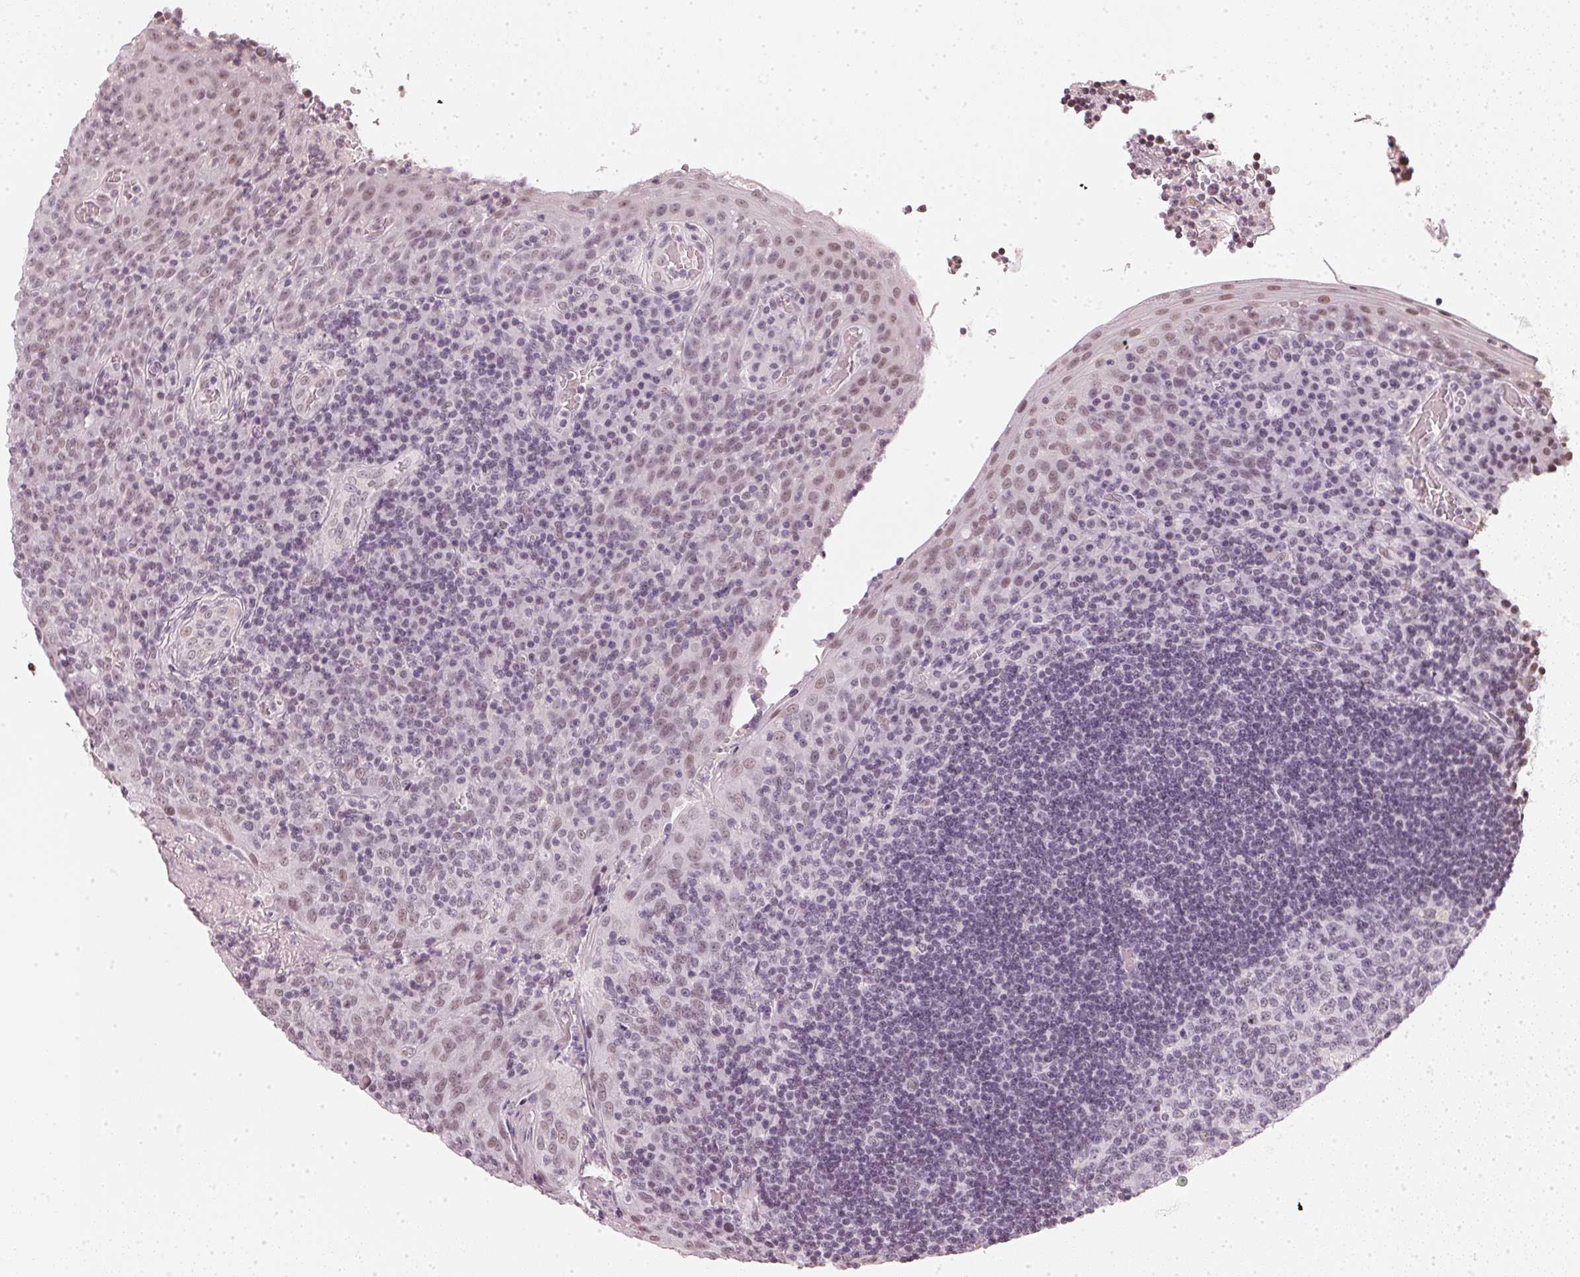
{"staining": {"intensity": "negative", "quantity": "none", "location": "none"}, "tissue": "tonsil", "cell_type": "Germinal center cells", "image_type": "normal", "snomed": [{"axis": "morphology", "description": "Normal tissue, NOS"}, {"axis": "topography", "description": "Tonsil"}], "caption": "A high-resolution micrograph shows IHC staining of benign tonsil, which demonstrates no significant positivity in germinal center cells.", "gene": "DNAJC6", "patient": {"sex": "male", "age": 17}}